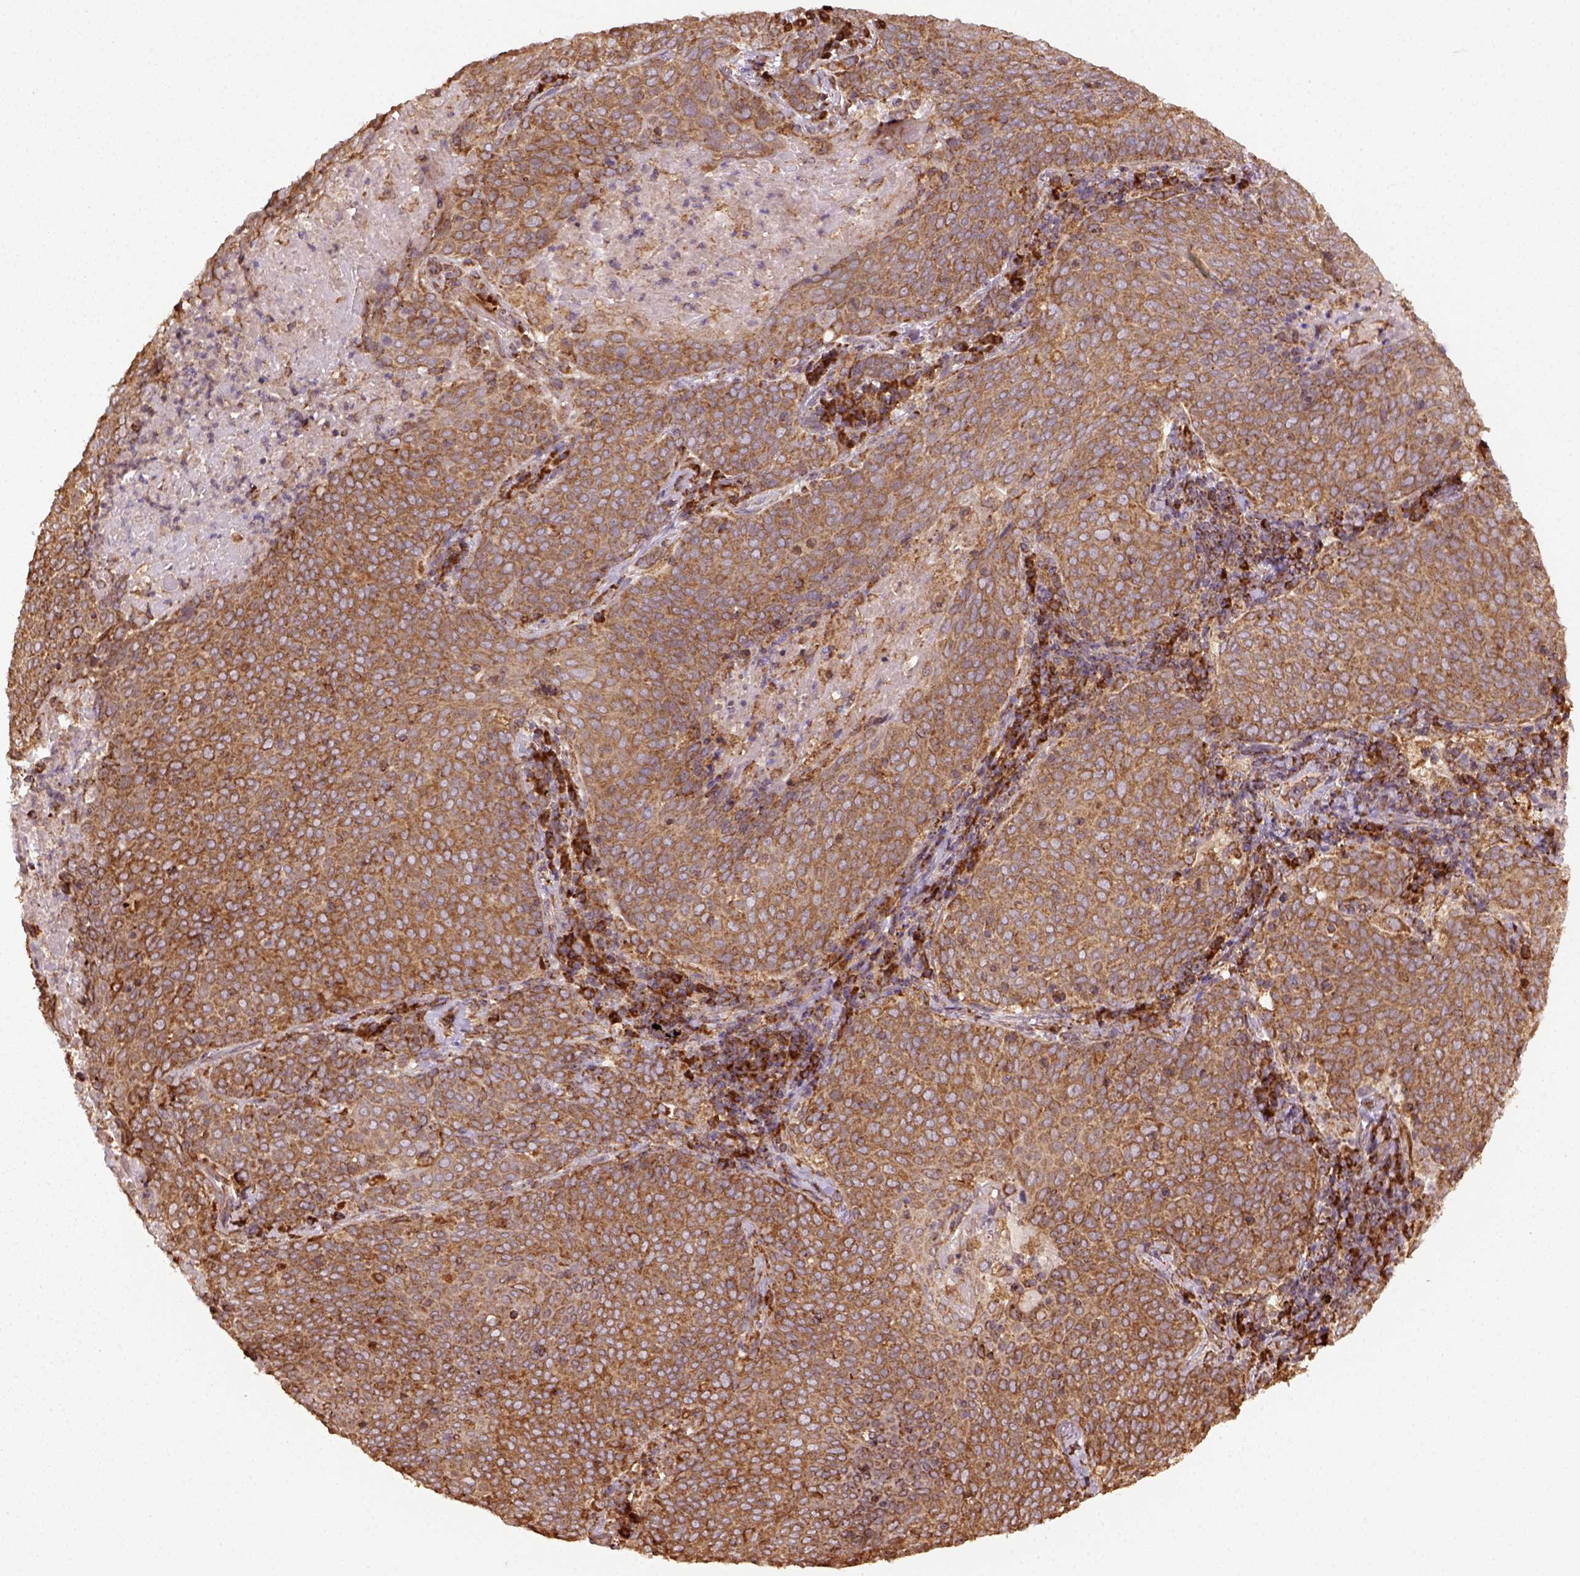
{"staining": {"intensity": "moderate", "quantity": ">75%", "location": "cytoplasmic/membranous"}, "tissue": "lung cancer", "cell_type": "Tumor cells", "image_type": "cancer", "snomed": [{"axis": "morphology", "description": "Squamous cell carcinoma, NOS"}, {"axis": "topography", "description": "Lung"}], "caption": "A brown stain highlights moderate cytoplasmic/membranous staining of a protein in human lung cancer tumor cells.", "gene": "MAPK8IP3", "patient": {"sex": "male", "age": 82}}